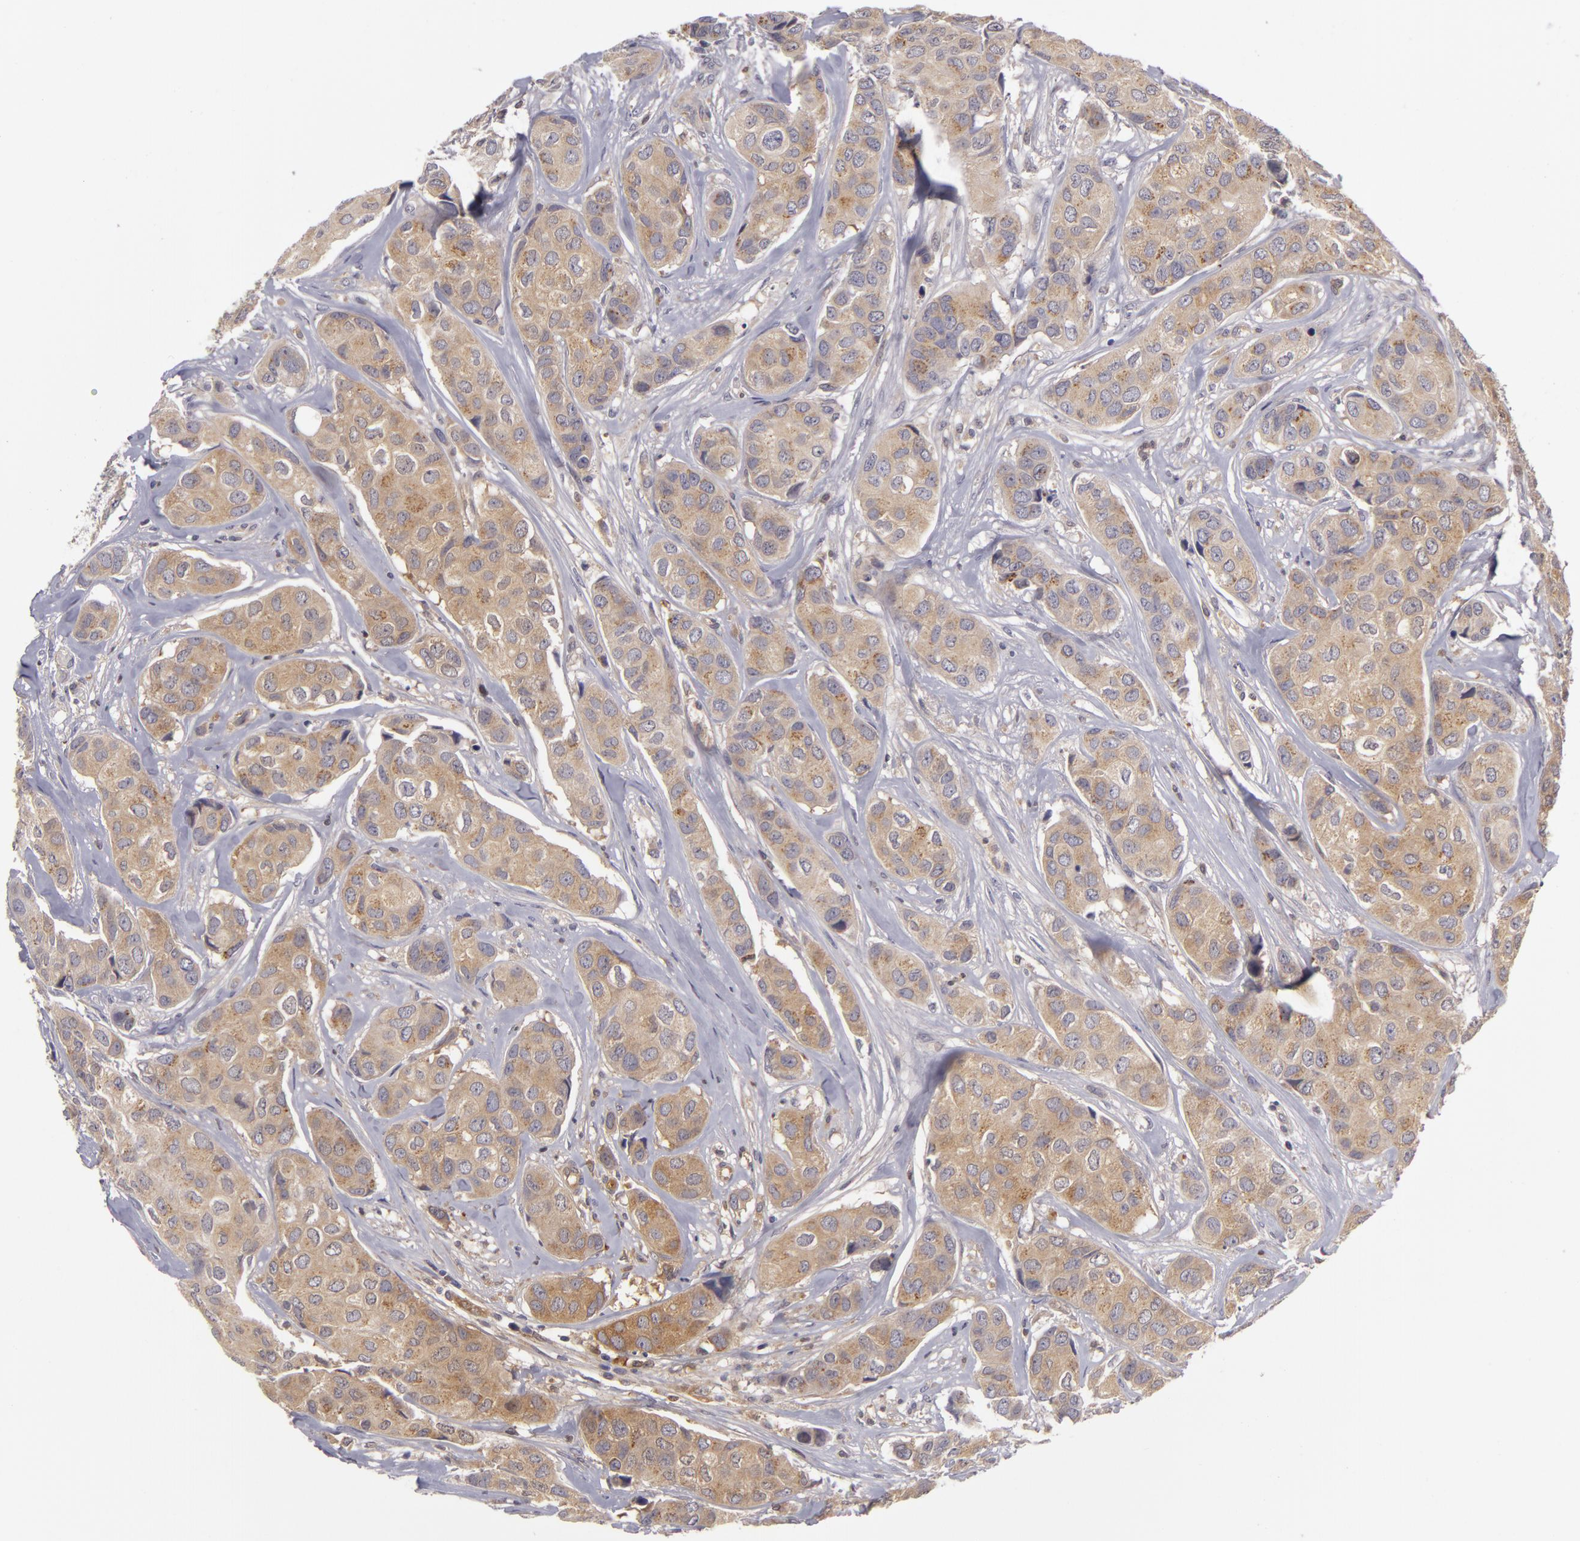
{"staining": {"intensity": "moderate", "quantity": ">75%", "location": "cytoplasmic/membranous"}, "tissue": "breast cancer", "cell_type": "Tumor cells", "image_type": "cancer", "snomed": [{"axis": "morphology", "description": "Duct carcinoma"}, {"axis": "topography", "description": "Breast"}], "caption": "An image of intraductal carcinoma (breast) stained for a protein displays moderate cytoplasmic/membranous brown staining in tumor cells. The staining was performed using DAB to visualize the protein expression in brown, while the nuclei were stained in blue with hematoxylin (Magnification: 20x).", "gene": "ZNF229", "patient": {"sex": "female", "age": 68}}